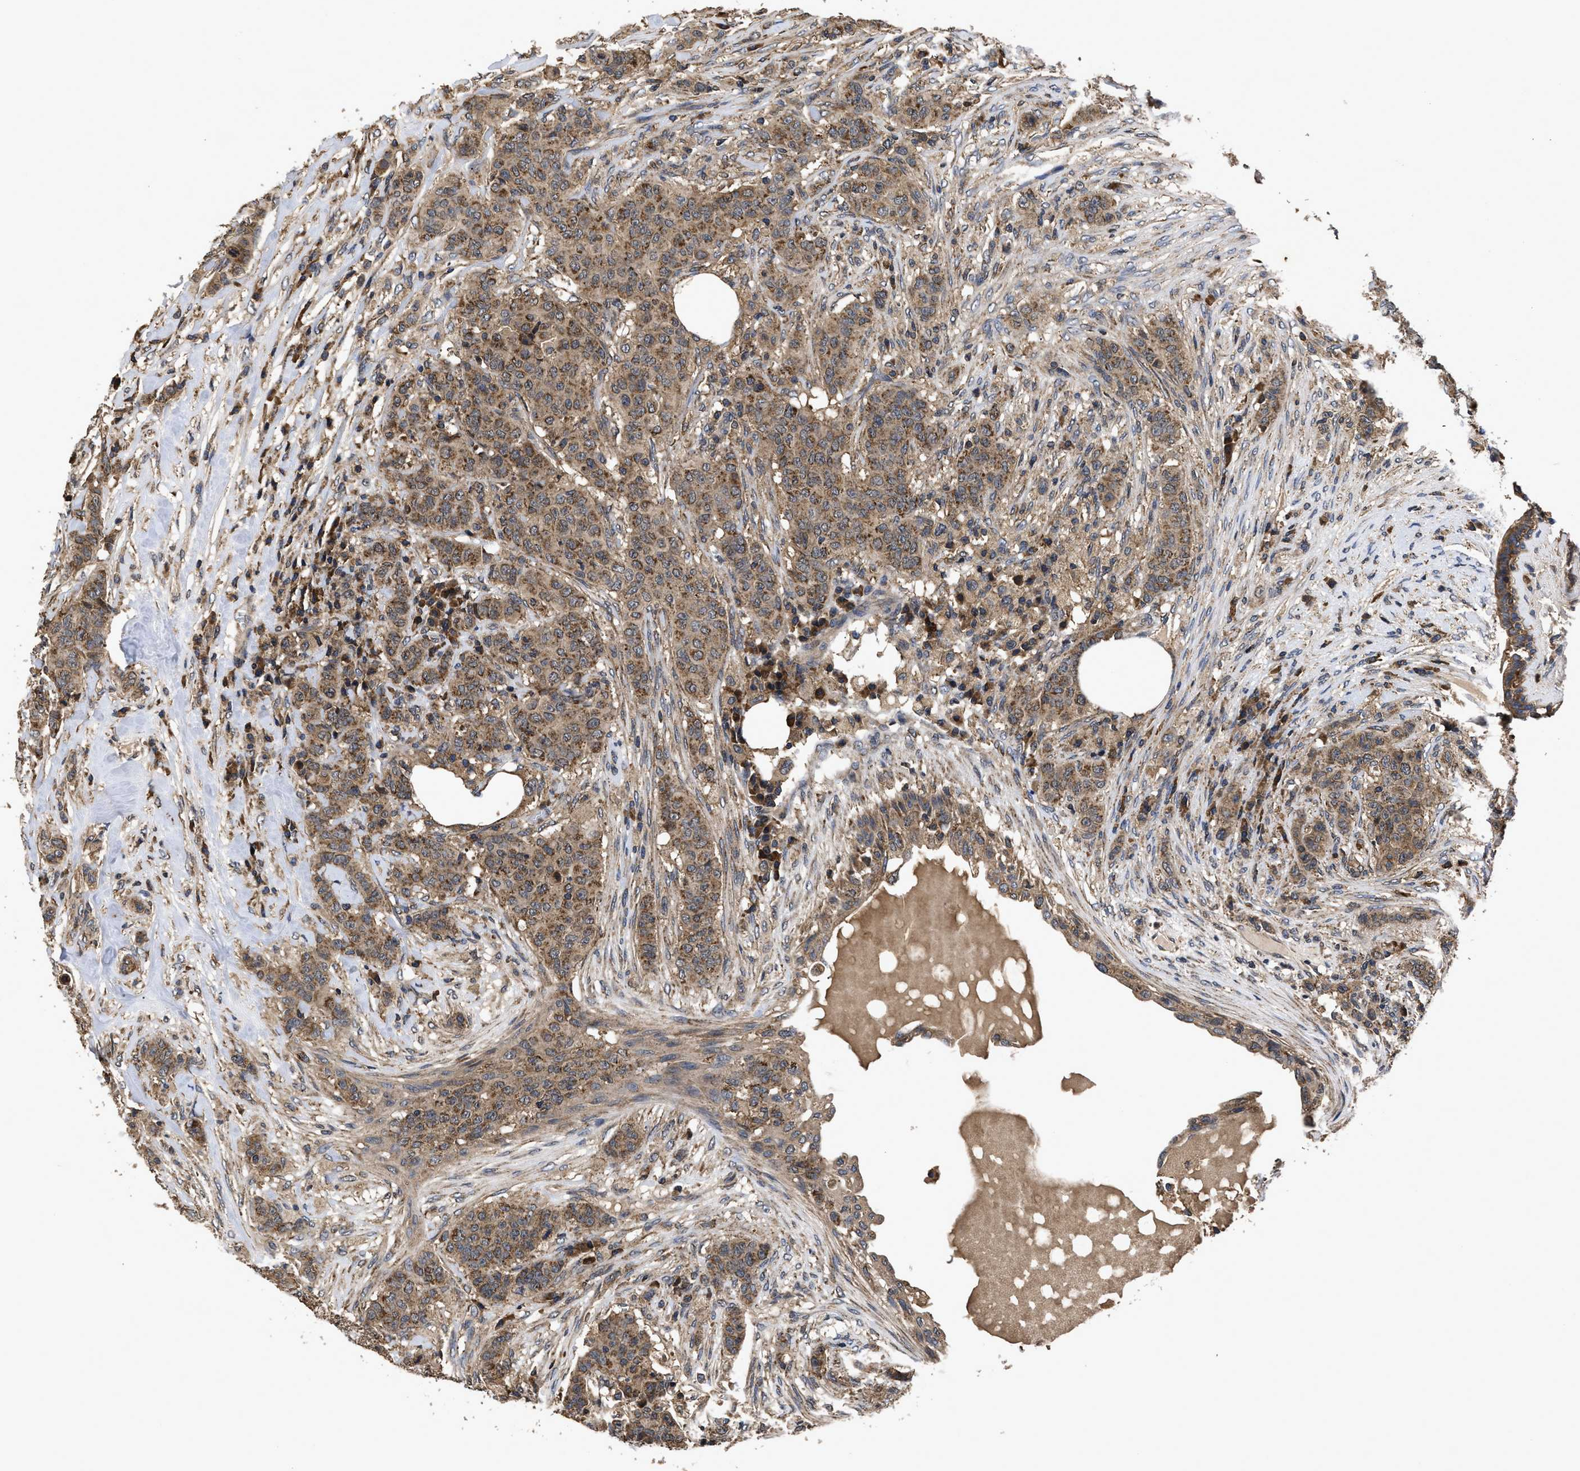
{"staining": {"intensity": "moderate", "quantity": ">75%", "location": "cytoplasmic/membranous"}, "tissue": "breast cancer", "cell_type": "Tumor cells", "image_type": "cancer", "snomed": [{"axis": "morphology", "description": "Normal tissue, NOS"}, {"axis": "morphology", "description": "Duct carcinoma"}, {"axis": "topography", "description": "Breast"}], "caption": "About >75% of tumor cells in breast infiltrating ductal carcinoma reveal moderate cytoplasmic/membranous protein staining as visualized by brown immunohistochemical staining.", "gene": "LRRC3", "patient": {"sex": "female", "age": 40}}